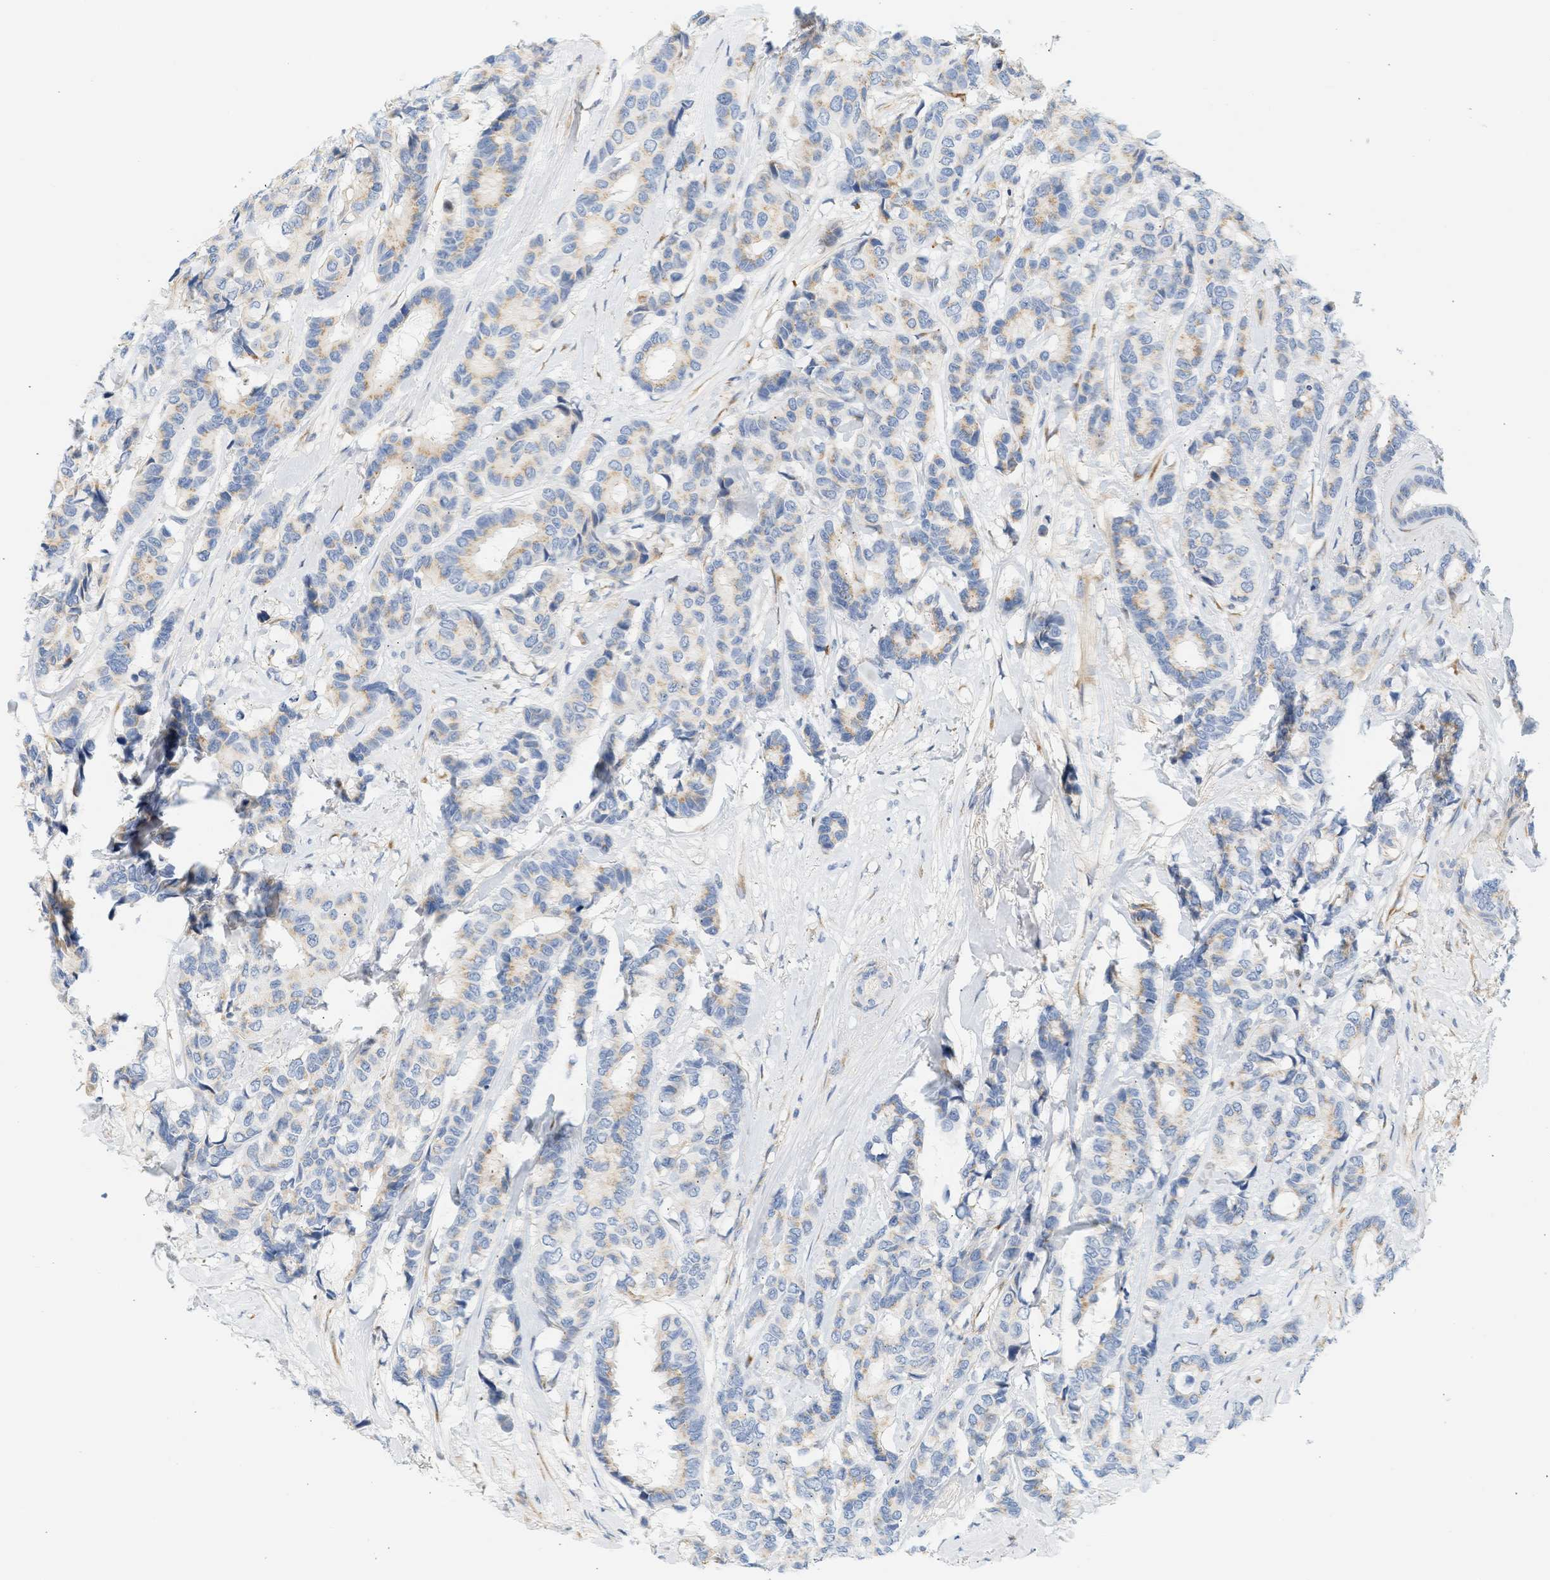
{"staining": {"intensity": "moderate", "quantity": "<25%", "location": "cytoplasmic/membranous"}, "tissue": "breast cancer", "cell_type": "Tumor cells", "image_type": "cancer", "snomed": [{"axis": "morphology", "description": "Duct carcinoma"}, {"axis": "topography", "description": "Breast"}], "caption": "IHC histopathology image of human invasive ductal carcinoma (breast) stained for a protein (brown), which exhibits low levels of moderate cytoplasmic/membranous staining in approximately <25% of tumor cells.", "gene": "SLC30A7", "patient": {"sex": "female", "age": 87}}